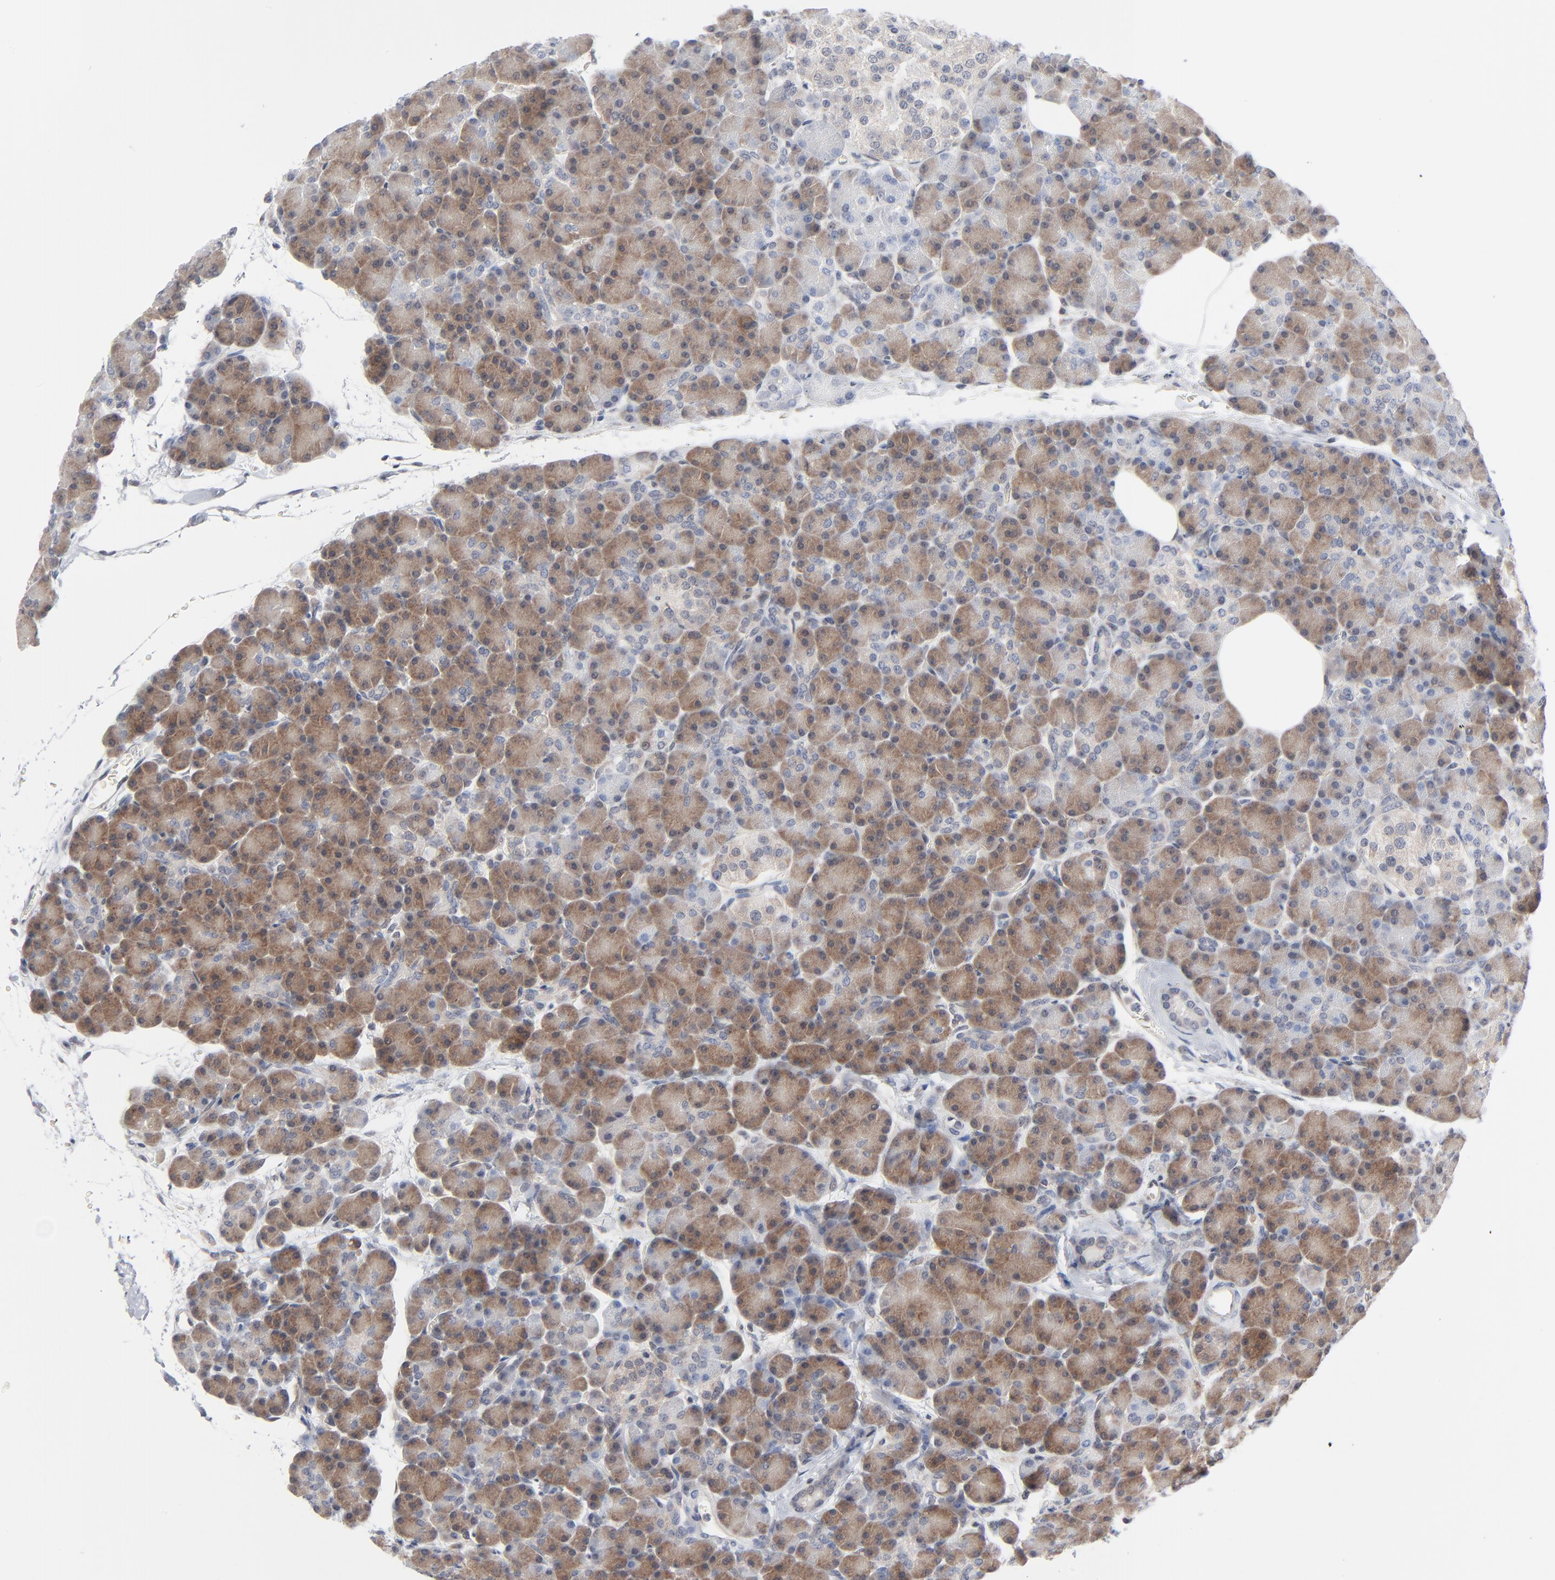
{"staining": {"intensity": "moderate", "quantity": "25%-75%", "location": "cytoplasmic/membranous"}, "tissue": "pancreas", "cell_type": "Exocrine glandular cells", "image_type": "normal", "snomed": [{"axis": "morphology", "description": "Normal tissue, NOS"}, {"axis": "topography", "description": "Pancreas"}], "caption": "IHC photomicrograph of benign pancreas stained for a protein (brown), which demonstrates medium levels of moderate cytoplasmic/membranous positivity in about 25%-75% of exocrine glandular cells.", "gene": "RPS6KB1", "patient": {"sex": "female", "age": 43}}